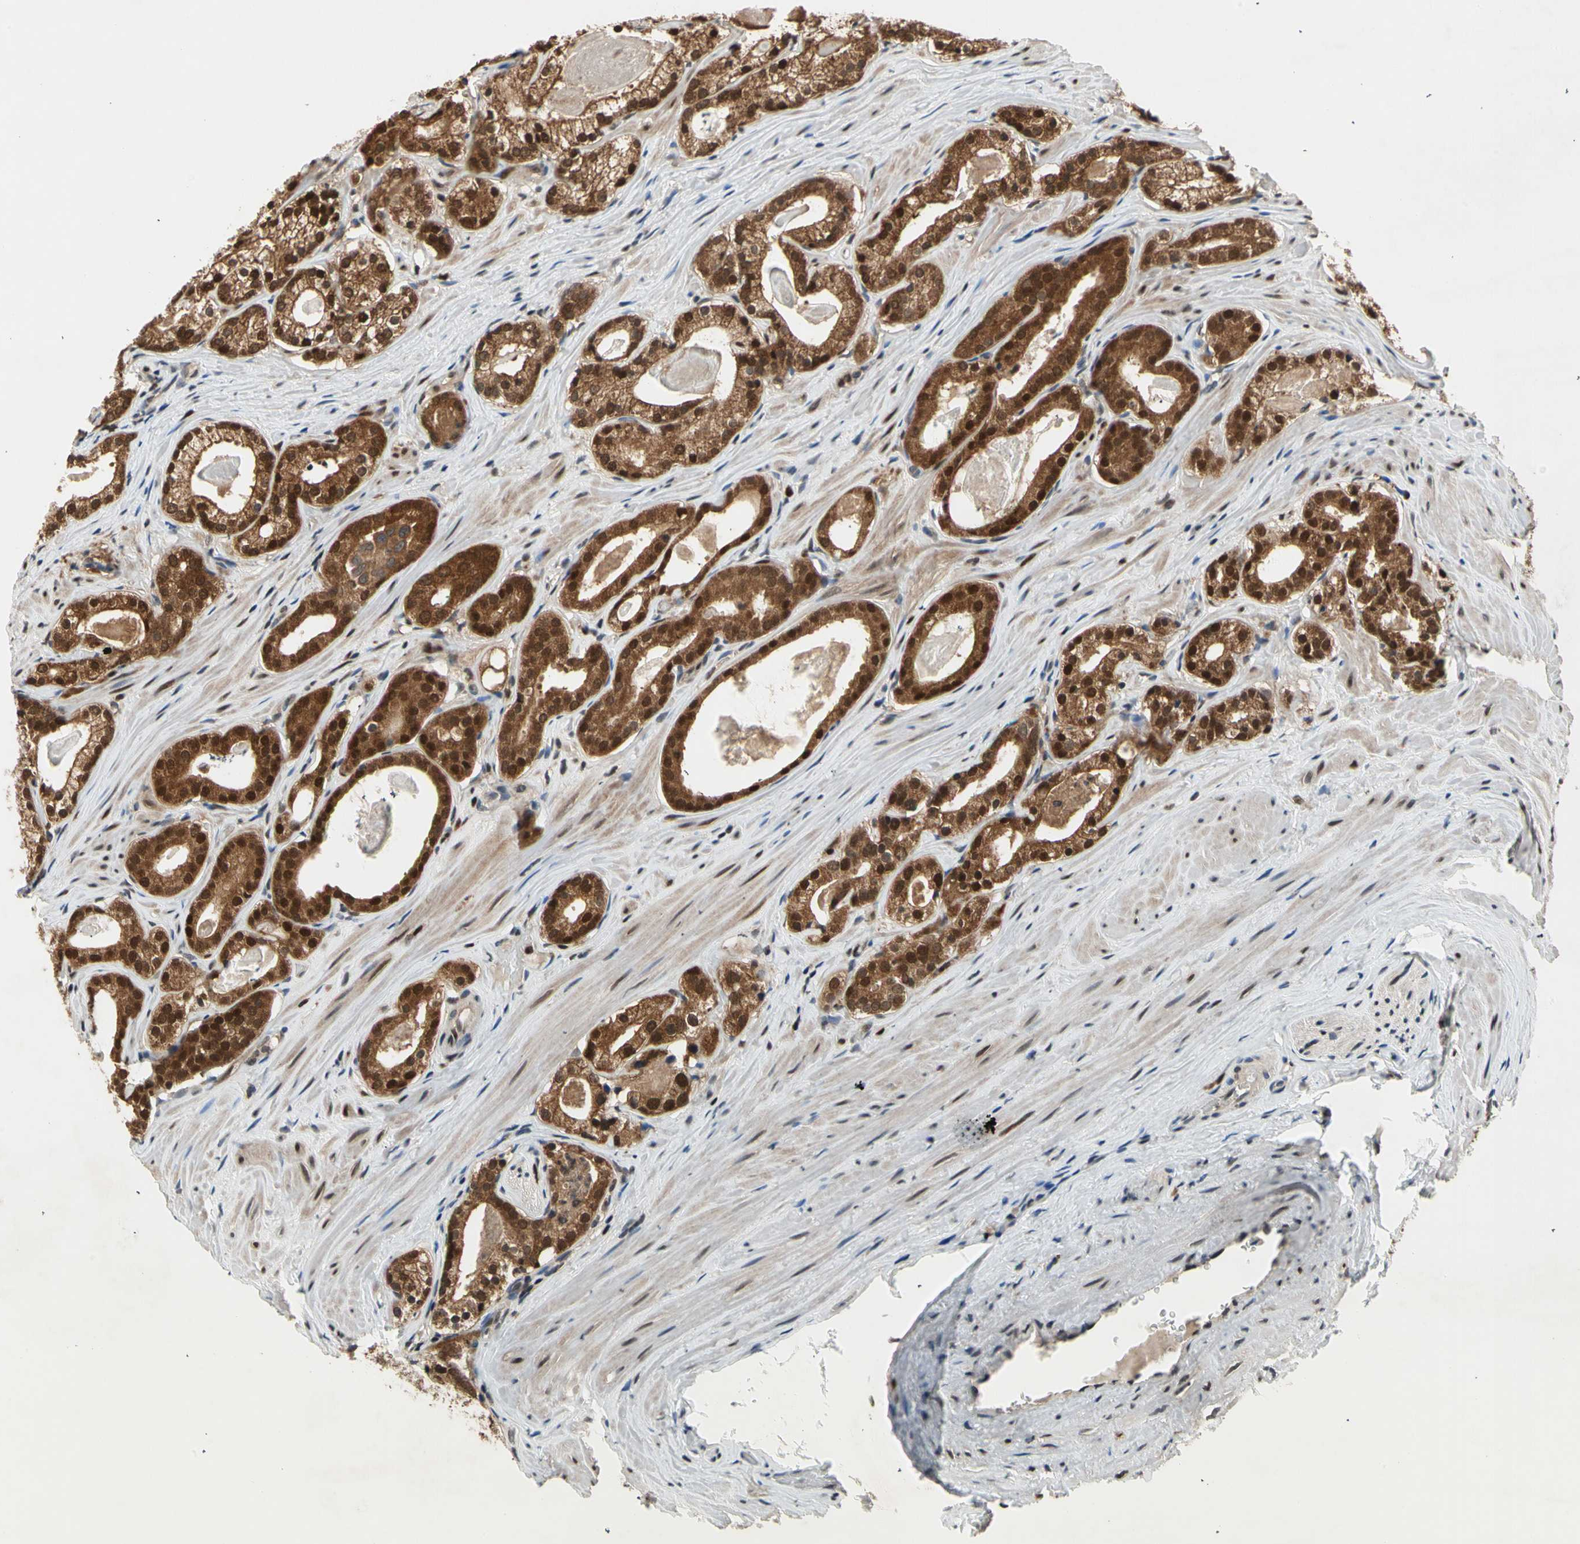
{"staining": {"intensity": "strong", "quantity": ">75%", "location": "cytoplasmic/membranous,nuclear"}, "tissue": "prostate cancer", "cell_type": "Tumor cells", "image_type": "cancer", "snomed": [{"axis": "morphology", "description": "Adenocarcinoma, Low grade"}, {"axis": "topography", "description": "Prostate"}], "caption": "The image reveals immunohistochemical staining of prostate cancer. There is strong cytoplasmic/membranous and nuclear positivity is identified in approximately >75% of tumor cells. (DAB (3,3'-diaminobenzidine) = brown stain, brightfield microscopy at high magnification).", "gene": "GSR", "patient": {"sex": "male", "age": 59}}